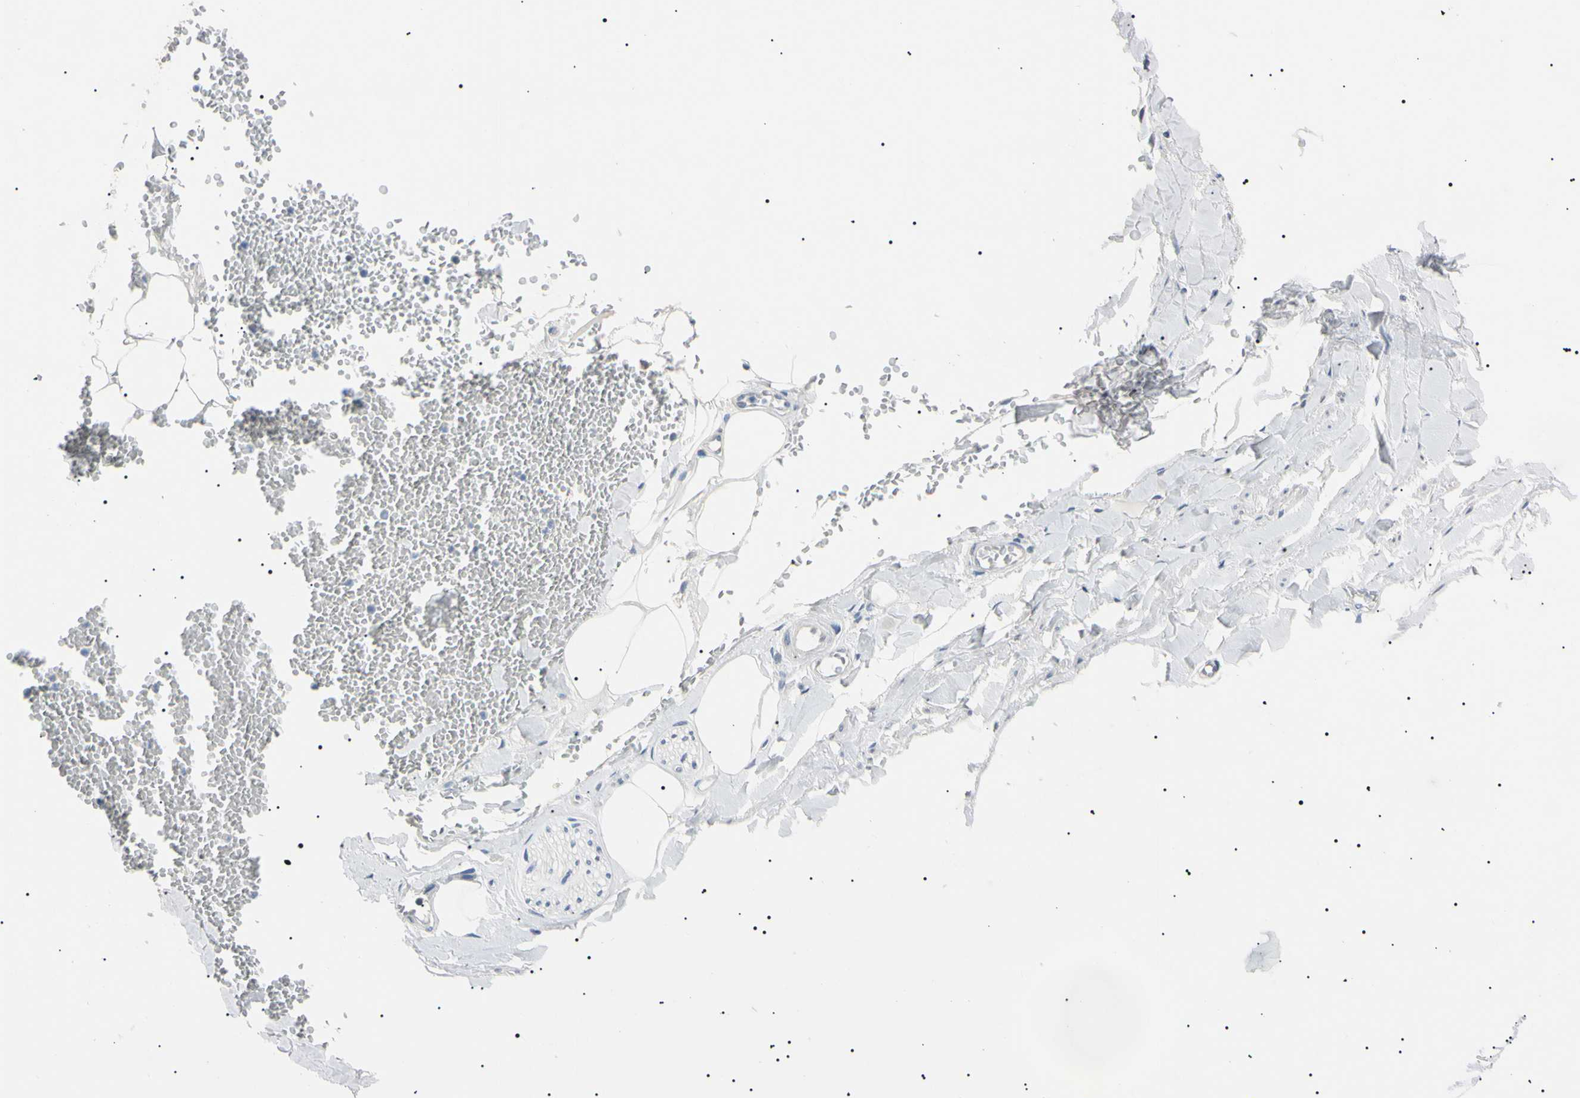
{"staining": {"intensity": "negative", "quantity": "none", "location": "none"}, "tissue": "adipose tissue", "cell_type": "Adipocytes", "image_type": "normal", "snomed": [{"axis": "morphology", "description": "Normal tissue, NOS"}, {"axis": "topography", "description": "Adipose tissue"}, {"axis": "topography", "description": "Peripheral nerve tissue"}], "caption": "This photomicrograph is of normal adipose tissue stained with IHC to label a protein in brown with the nuclei are counter-stained blue. There is no expression in adipocytes. (DAB immunohistochemistry visualized using brightfield microscopy, high magnification).", "gene": "CGB3", "patient": {"sex": "male", "age": 52}}